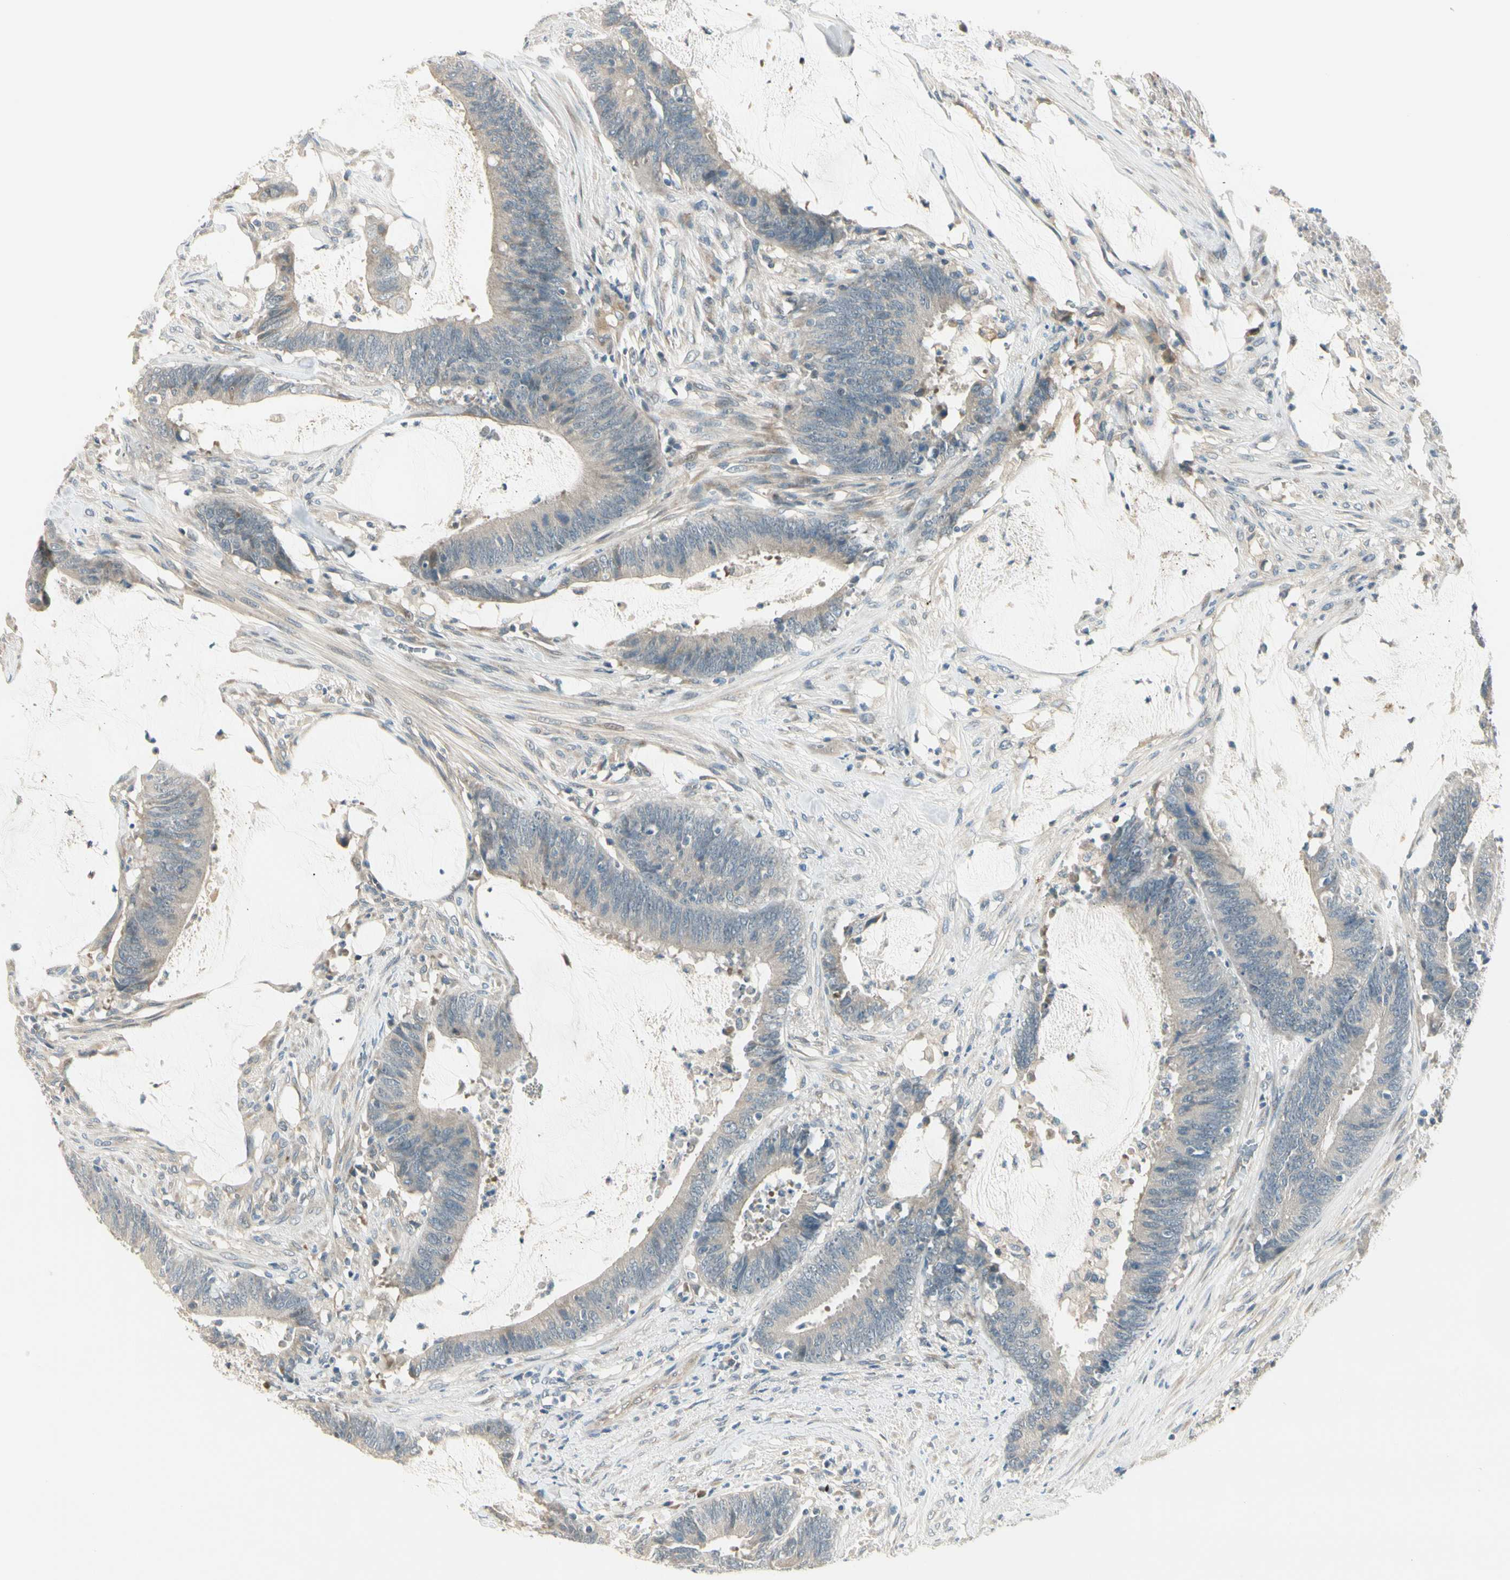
{"staining": {"intensity": "negative", "quantity": "none", "location": "none"}, "tissue": "colorectal cancer", "cell_type": "Tumor cells", "image_type": "cancer", "snomed": [{"axis": "morphology", "description": "Adenocarcinoma, NOS"}, {"axis": "topography", "description": "Rectum"}], "caption": "Immunohistochemistry photomicrograph of neoplastic tissue: human colorectal cancer stained with DAB exhibits no significant protein staining in tumor cells.", "gene": "PCDHB15", "patient": {"sex": "female", "age": 66}}